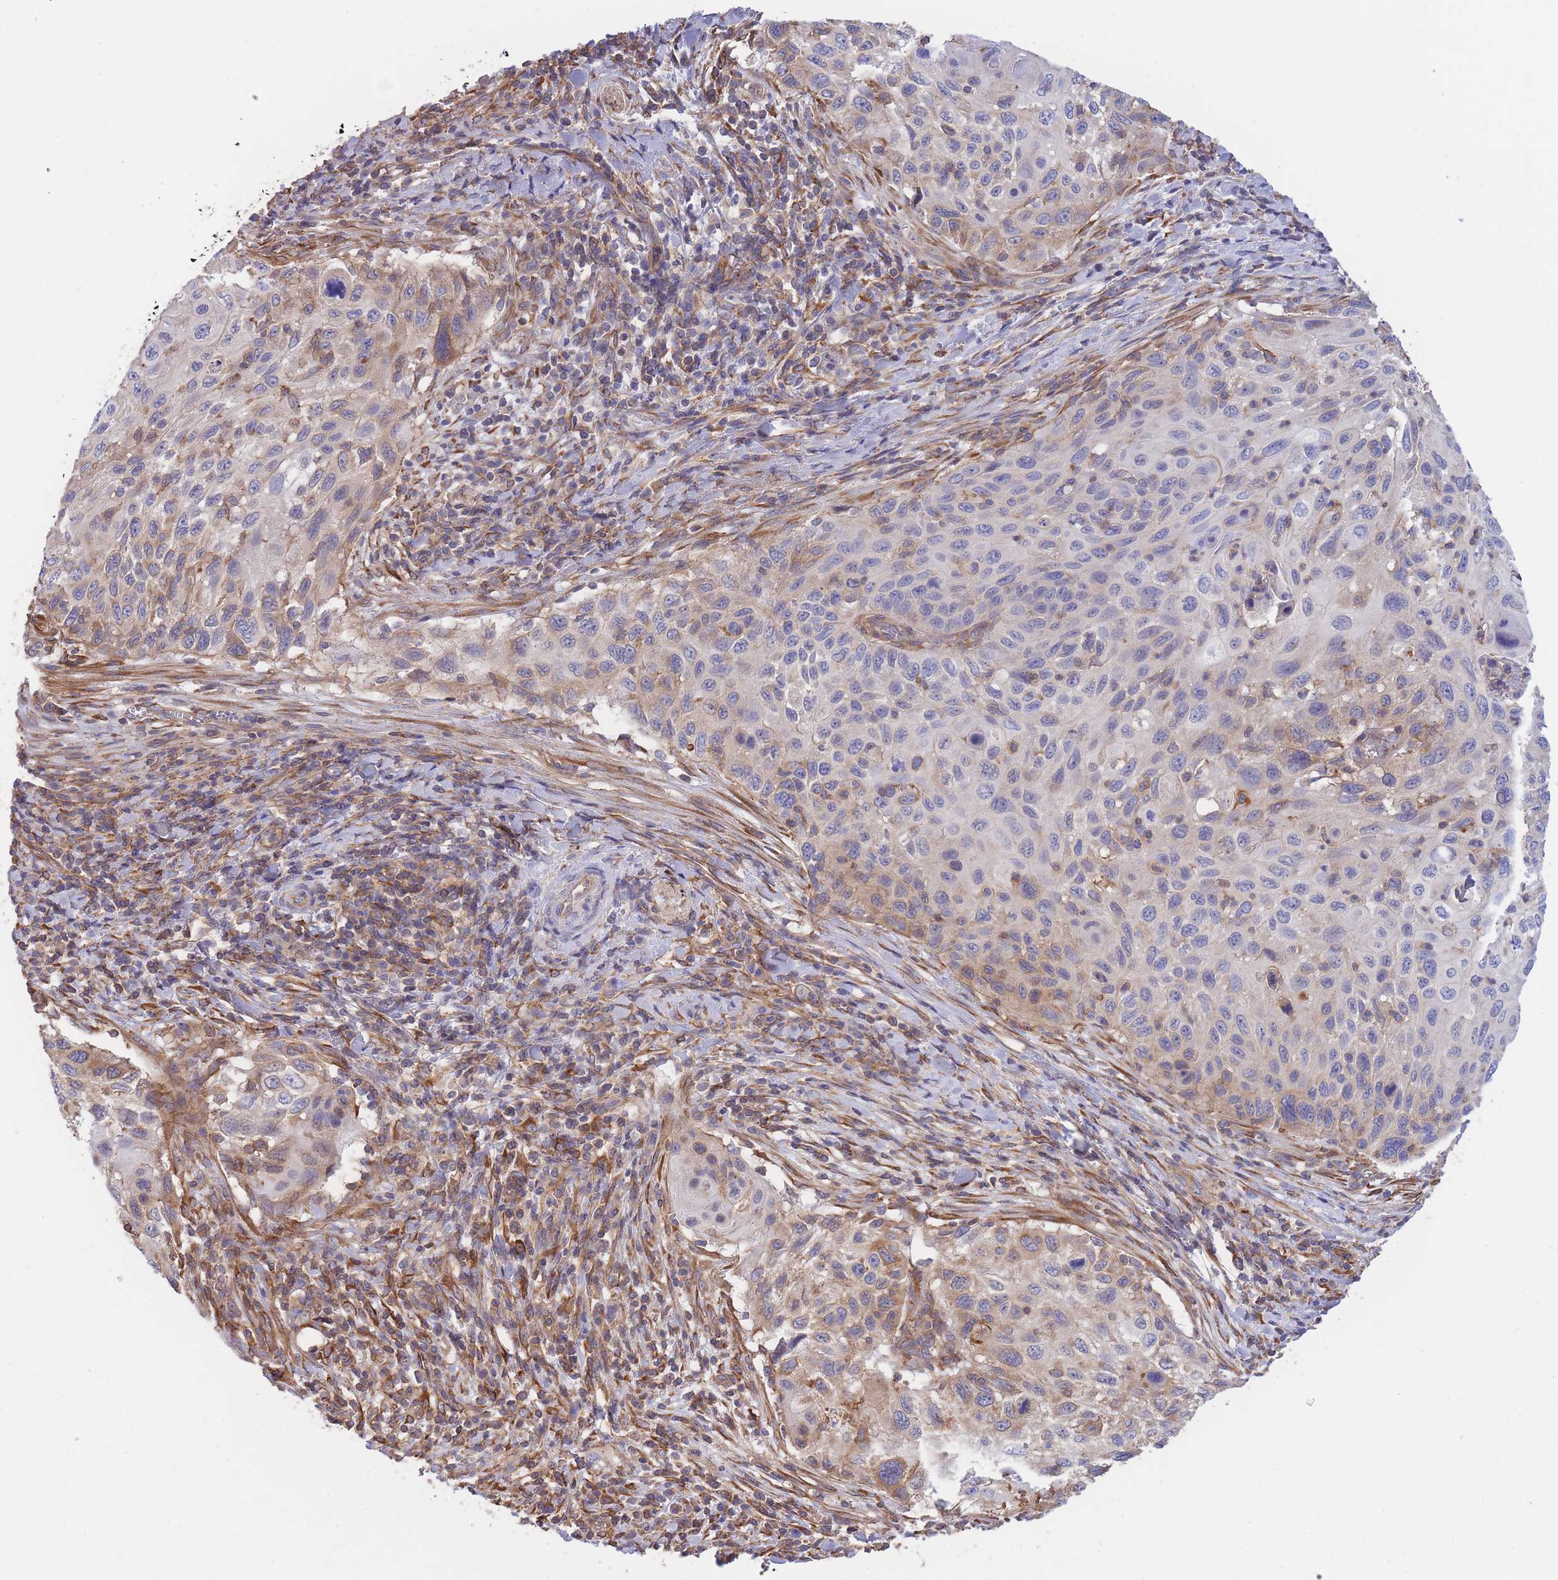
{"staining": {"intensity": "weak", "quantity": "<25%", "location": "cytoplasmic/membranous"}, "tissue": "cervical cancer", "cell_type": "Tumor cells", "image_type": "cancer", "snomed": [{"axis": "morphology", "description": "Squamous cell carcinoma, NOS"}, {"axis": "topography", "description": "Cervix"}], "caption": "Tumor cells are negative for brown protein staining in cervical squamous cell carcinoma. The staining is performed using DAB brown chromogen with nuclei counter-stained in using hematoxylin.", "gene": "LRRN4CL", "patient": {"sex": "female", "age": 70}}